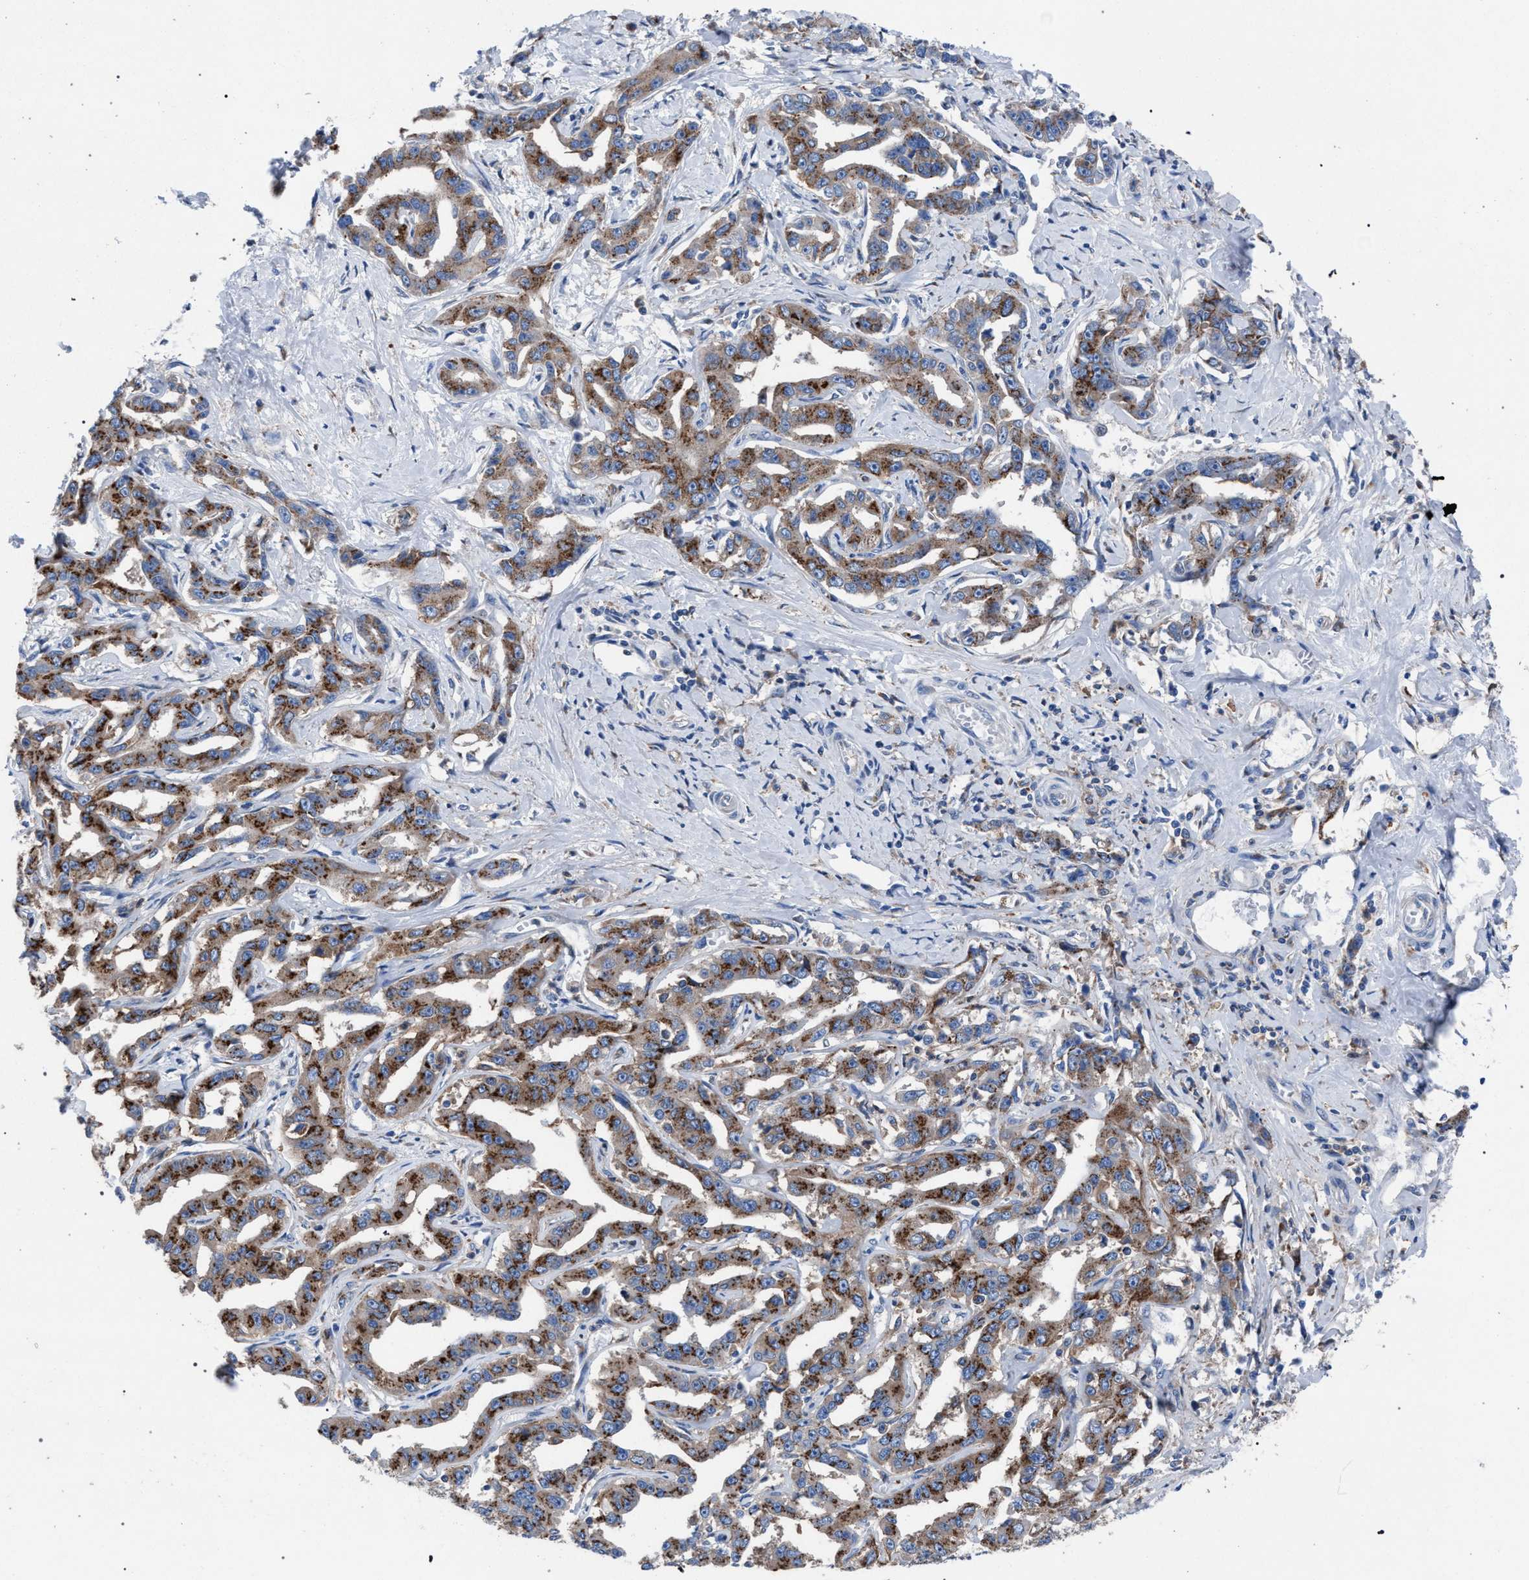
{"staining": {"intensity": "strong", "quantity": ">75%", "location": "cytoplasmic/membranous"}, "tissue": "liver cancer", "cell_type": "Tumor cells", "image_type": "cancer", "snomed": [{"axis": "morphology", "description": "Cholangiocarcinoma"}, {"axis": "topography", "description": "Liver"}], "caption": "Immunohistochemistry histopathology image of neoplastic tissue: human cholangiocarcinoma (liver) stained using immunohistochemistry (IHC) shows high levels of strong protein expression localized specifically in the cytoplasmic/membranous of tumor cells, appearing as a cytoplasmic/membranous brown color.", "gene": "ATP6V0A1", "patient": {"sex": "male", "age": 59}}